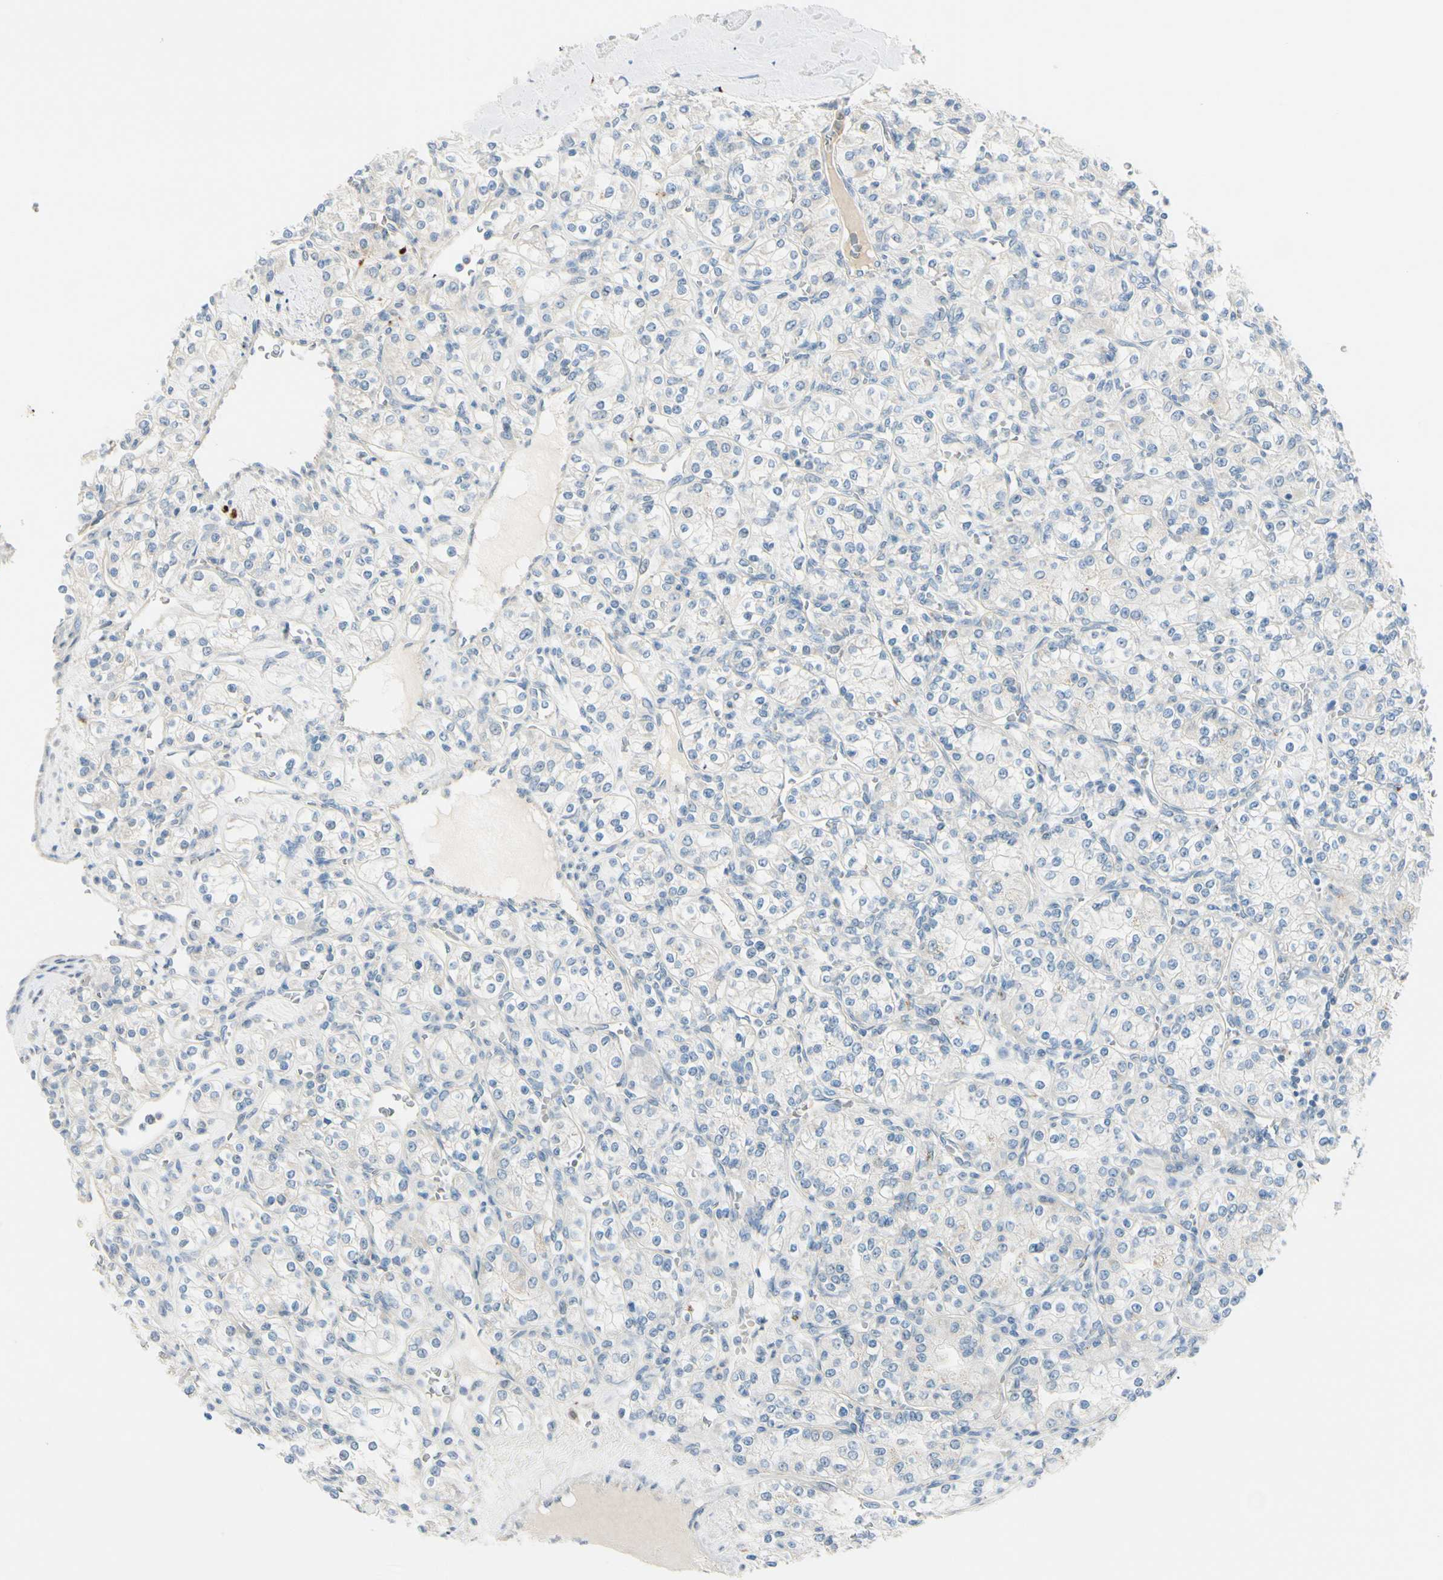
{"staining": {"intensity": "negative", "quantity": "none", "location": "none"}, "tissue": "renal cancer", "cell_type": "Tumor cells", "image_type": "cancer", "snomed": [{"axis": "morphology", "description": "Adenocarcinoma, NOS"}, {"axis": "topography", "description": "Kidney"}], "caption": "The micrograph exhibits no significant staining in tumor cells of renal cancer (adenocarcinoma). The staining was performed using DAB to visualize the protein expression in brown, while the nuclei were stained in blue with hematoxylin (Magnification: 20x).", "gene": "GALNT5", "patient": {"sex": "male", "age": 77}}